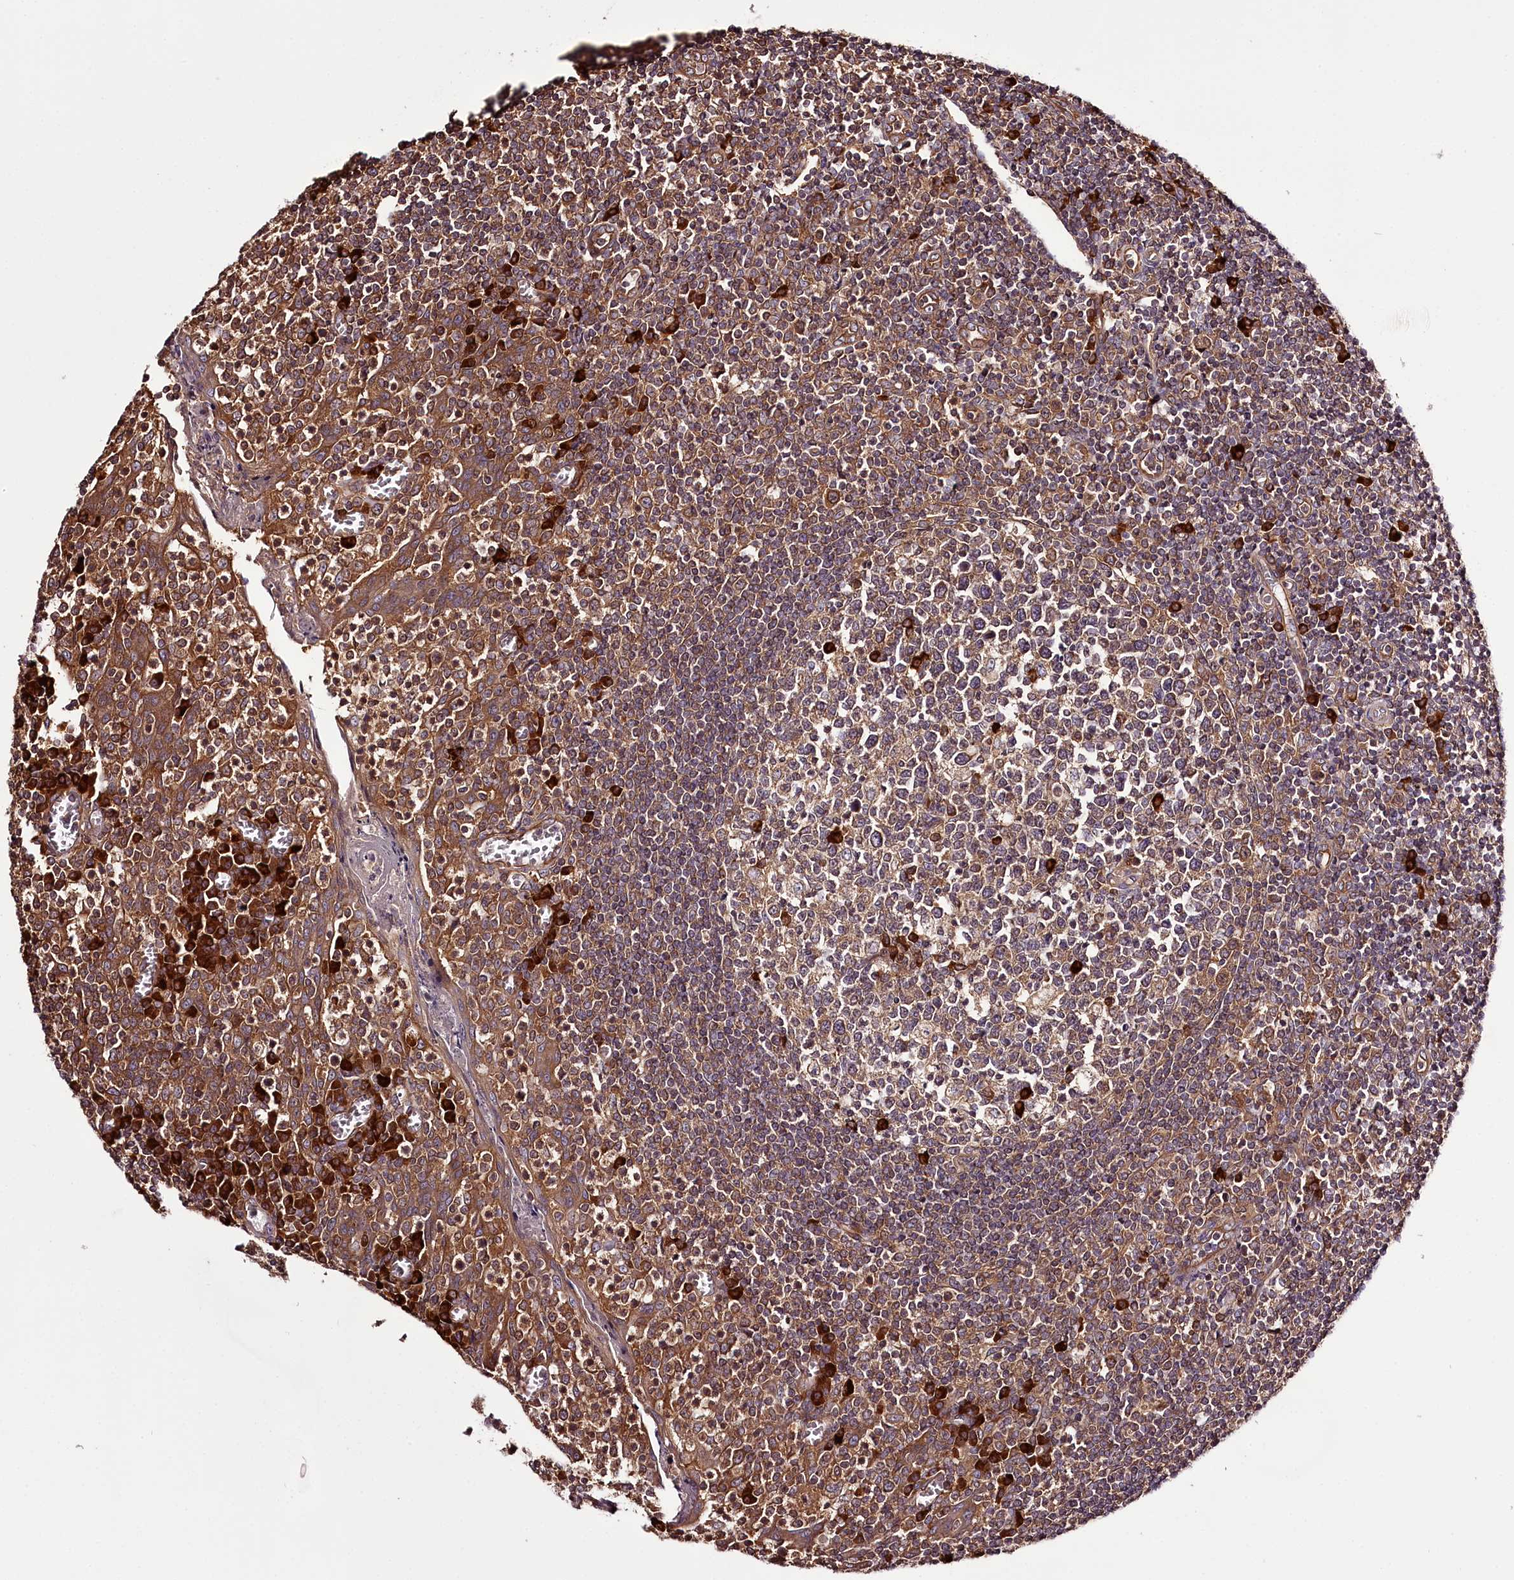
{"staining": {"intensity": "moderate", "quantity": ">75%", "location": "cytoplasmic/membranous"}, "tissue": "tonsil", "cell_type": "Germinal center cells", "image_type": "normal", "snomed": [{"axis": "morphology", "description": "Normal tissue, NOS"}, {"axis": "topography", "description": "Tonsil"}], "caption": "Immunohistochemistry image of unremarkable tonsil: human tonsil stained using IHC demonstrates medium levels of moderate protein expression localized specifically in the cytoplasmic/membranous of germinal center cells, appearing as a cytoplasmic/membranous brown color.", "gene": "TARS1", "patient": {"sex": "female", "age": 19}}